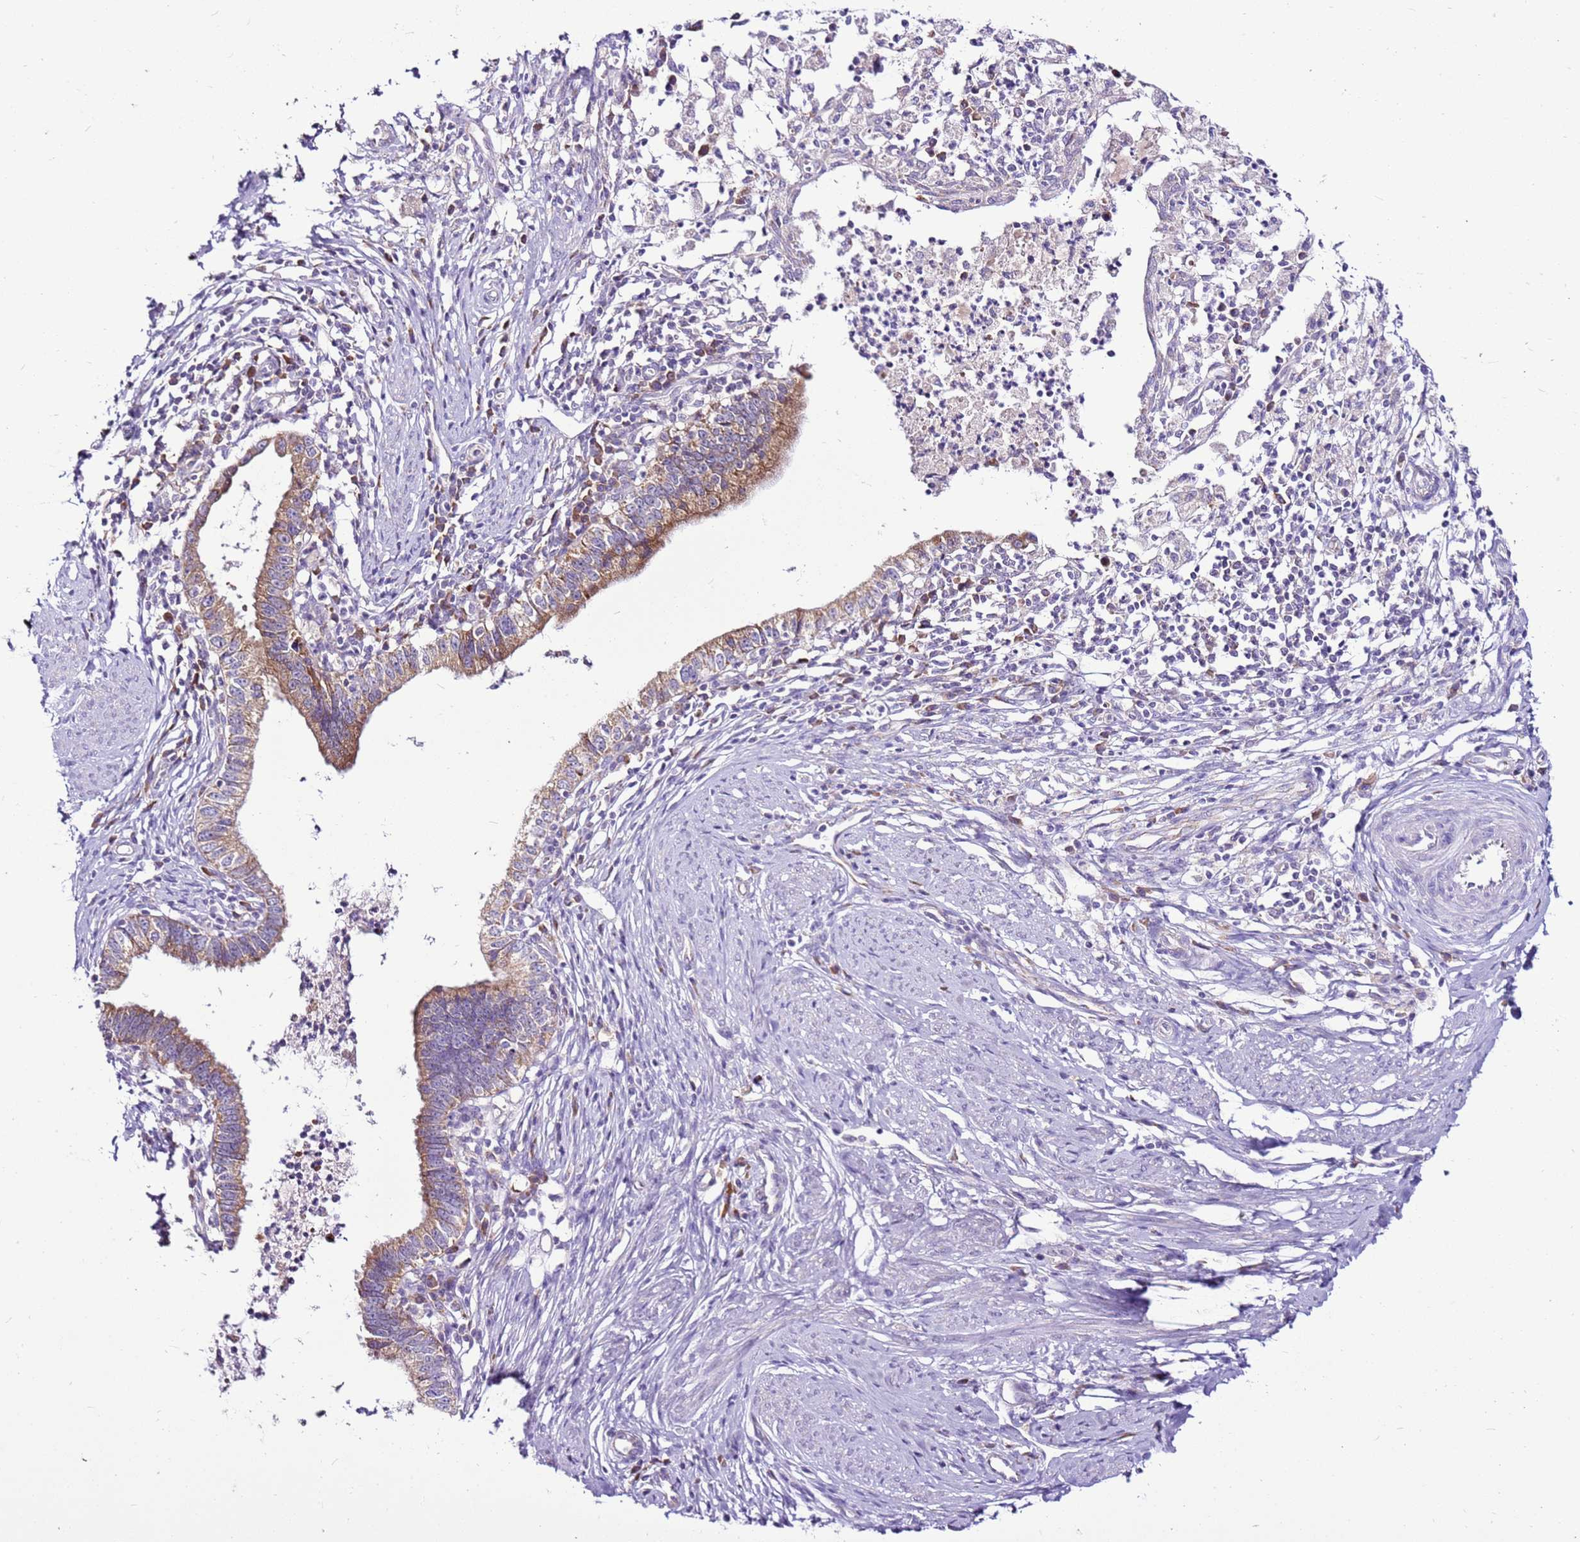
{"staining": {"intensity": "moderate", "quantity": ">75%", "location": "cytoplasmic/membranous"}, "tissue": "cervical cancer", "cell_type": "Tumor cells", "image_type": "cancer", "snomed": [{"axis": "morphology", "description": "Adenocarcinoma, NOS"}, {"axis": "topography", "description": "Cervix"}], "caption": "Cervical cancer (adenocarcinoma) stained for a protein (brown) shows moderate cytoplasmic/membranous positive staining in approximately >75% of tumor cells.", "gene": "MRPL36", "patient": {"sex": "female", "age": 36}}